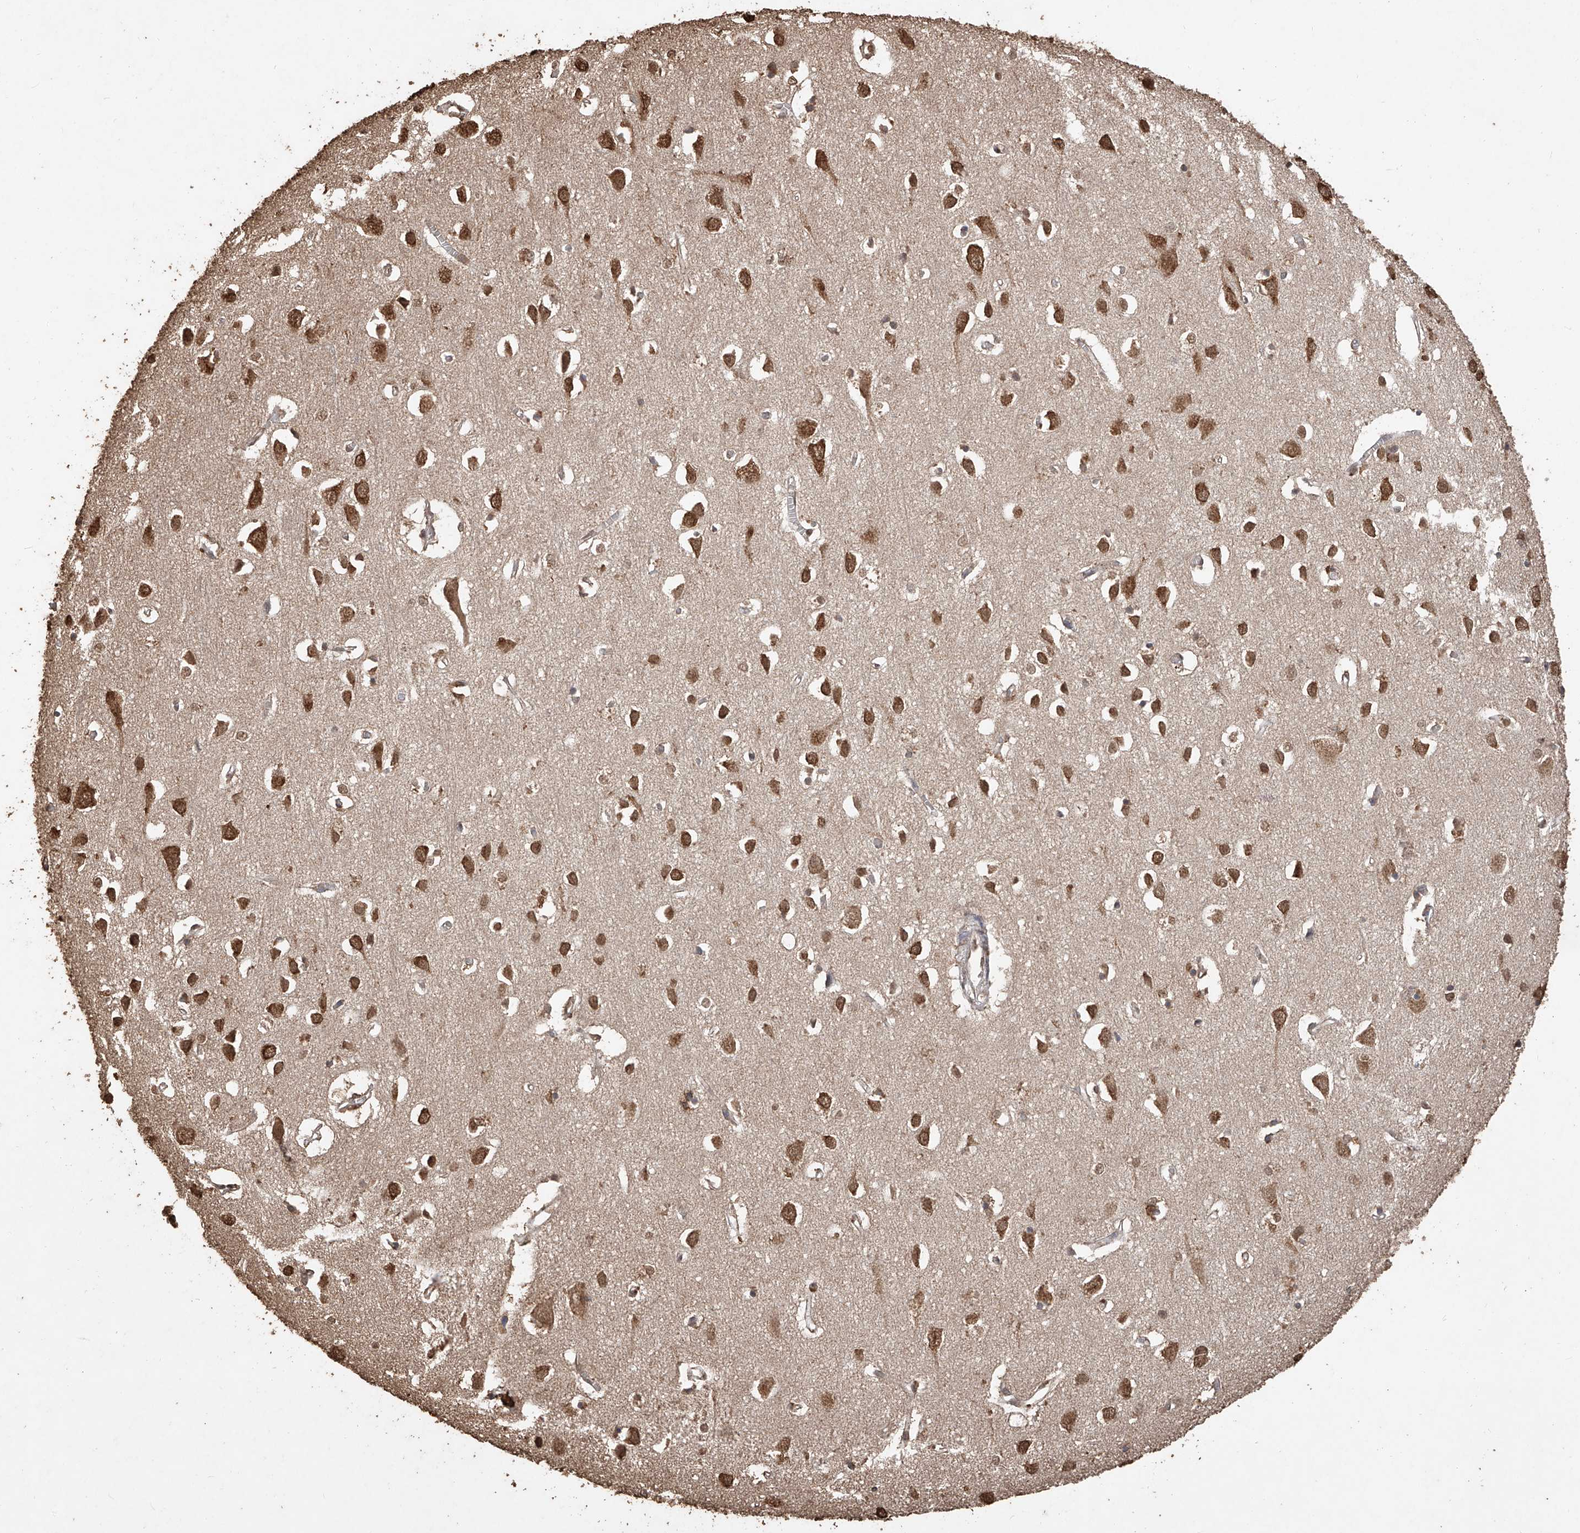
{"staining": {"intensity": "negative", "quantity": "none", "location": "none"}, "tissue": "cerebral cortex", "cell_type": "Endothelial cells", "image_type": "normal", "snomed": [{"axis": "morphology", "description": "Normal tissue, NOS"}, {"axis": "topography", "description": "Cerebral cortex"}], "caption": "There is no significant staining in endothelial cells of cerebral cortex. The staining is performed using DAB (3,3'-diaminobenzidine) brown chromogen with nuclei counter-stained in using hematoxylin.", "gene": "ELOVL1", "patient": {"sex": "female", "age": 64}}